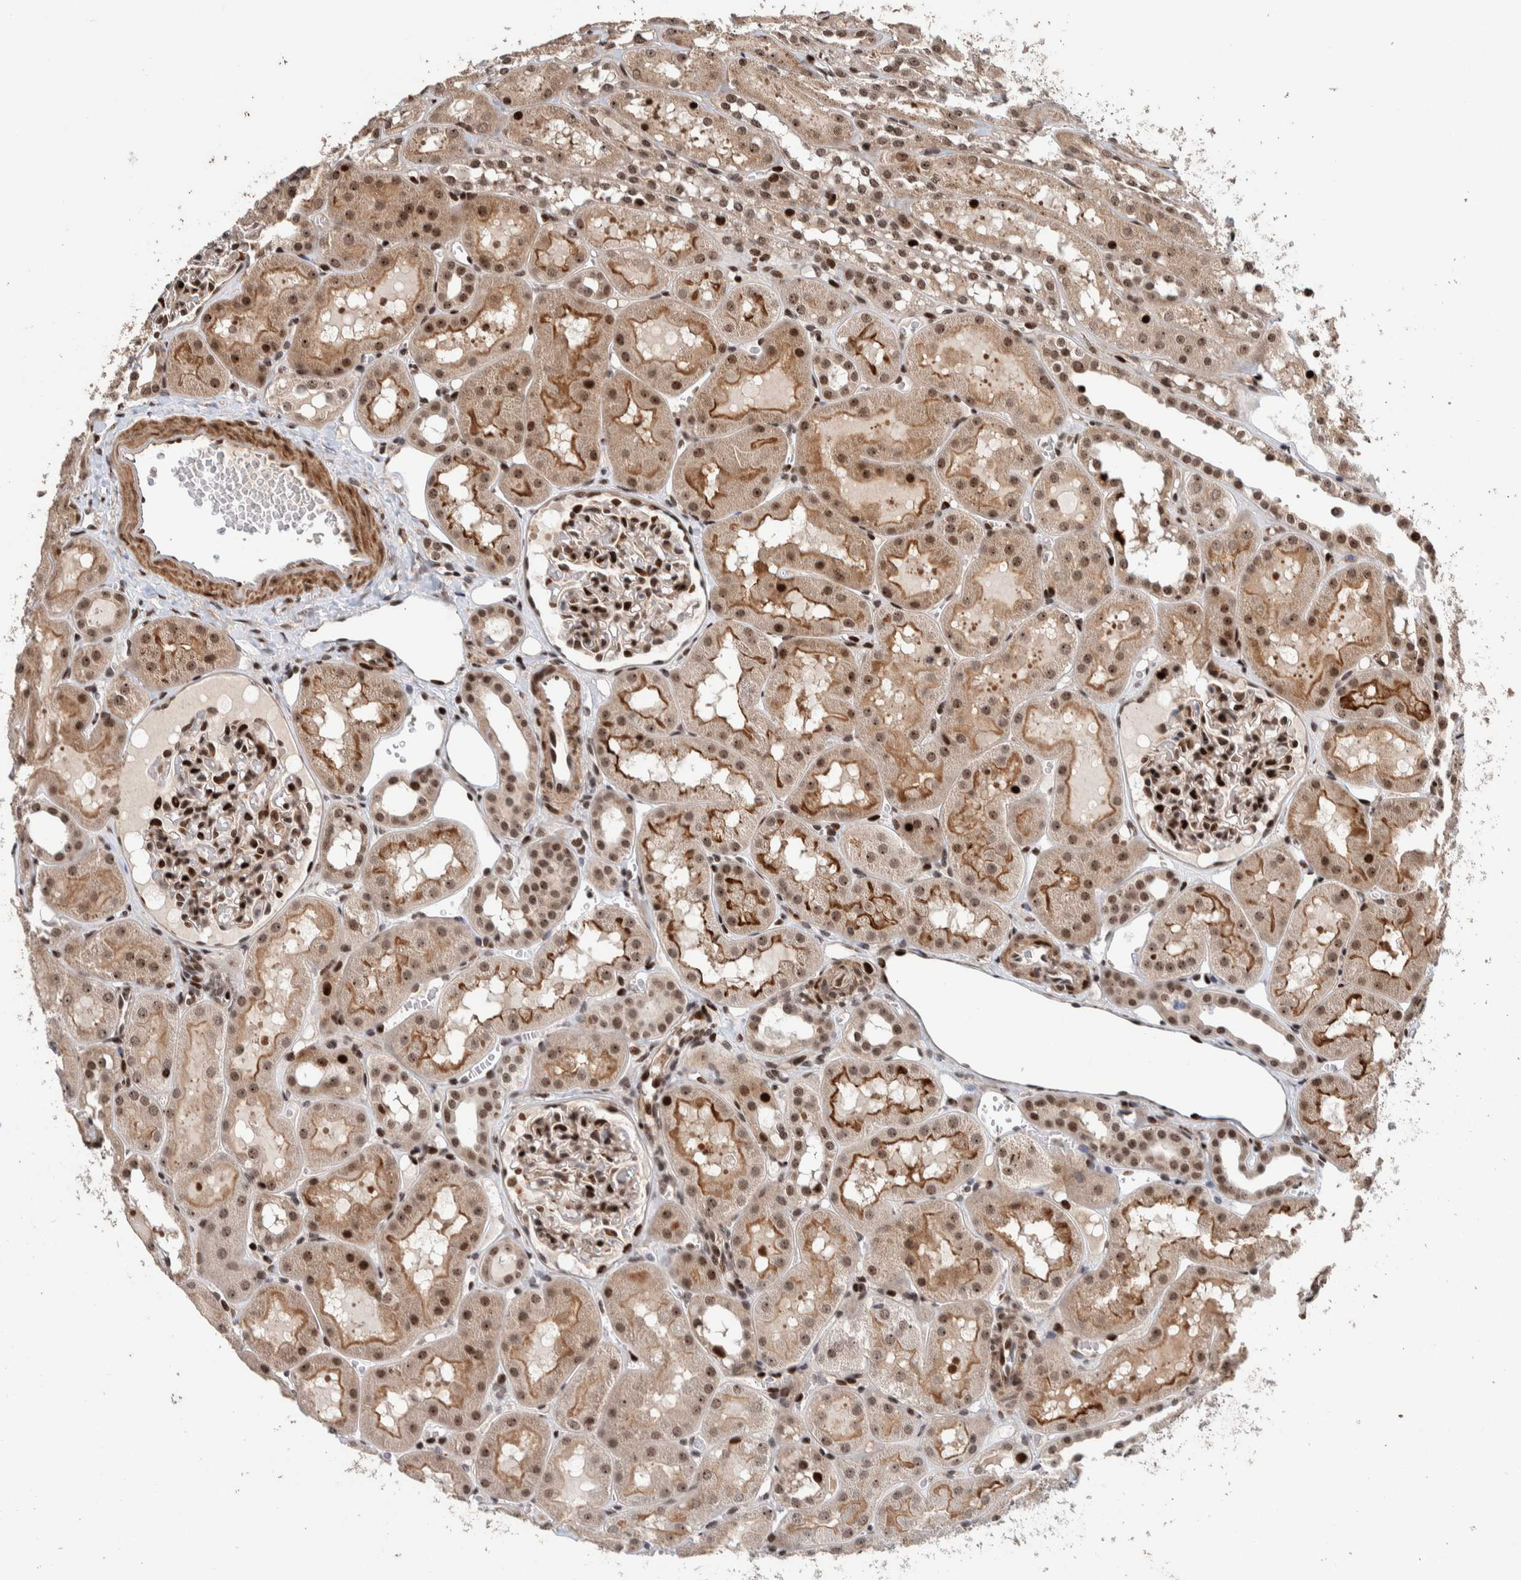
{"staining": {"intensity": "strong", "quantity": ">75%", "location": "nuclear"}, "tissue": "kidney", "cell_type": "Cells in glomeruli", "image_type": "normal", "snomed": [{"axis": "morphology", "description": "Normal tissue, NOS"}, {"axis": "topography", "description": "Kidney"}, {"axis": "topography", "description": "Urinary bladder"}], "caption": "Protein staining of benign kidney displays strong nuclear staining in approximately >75% of cells in glomeruli.", "gene": "CHD4", "patient": {"sex": "male", "age": 16}}